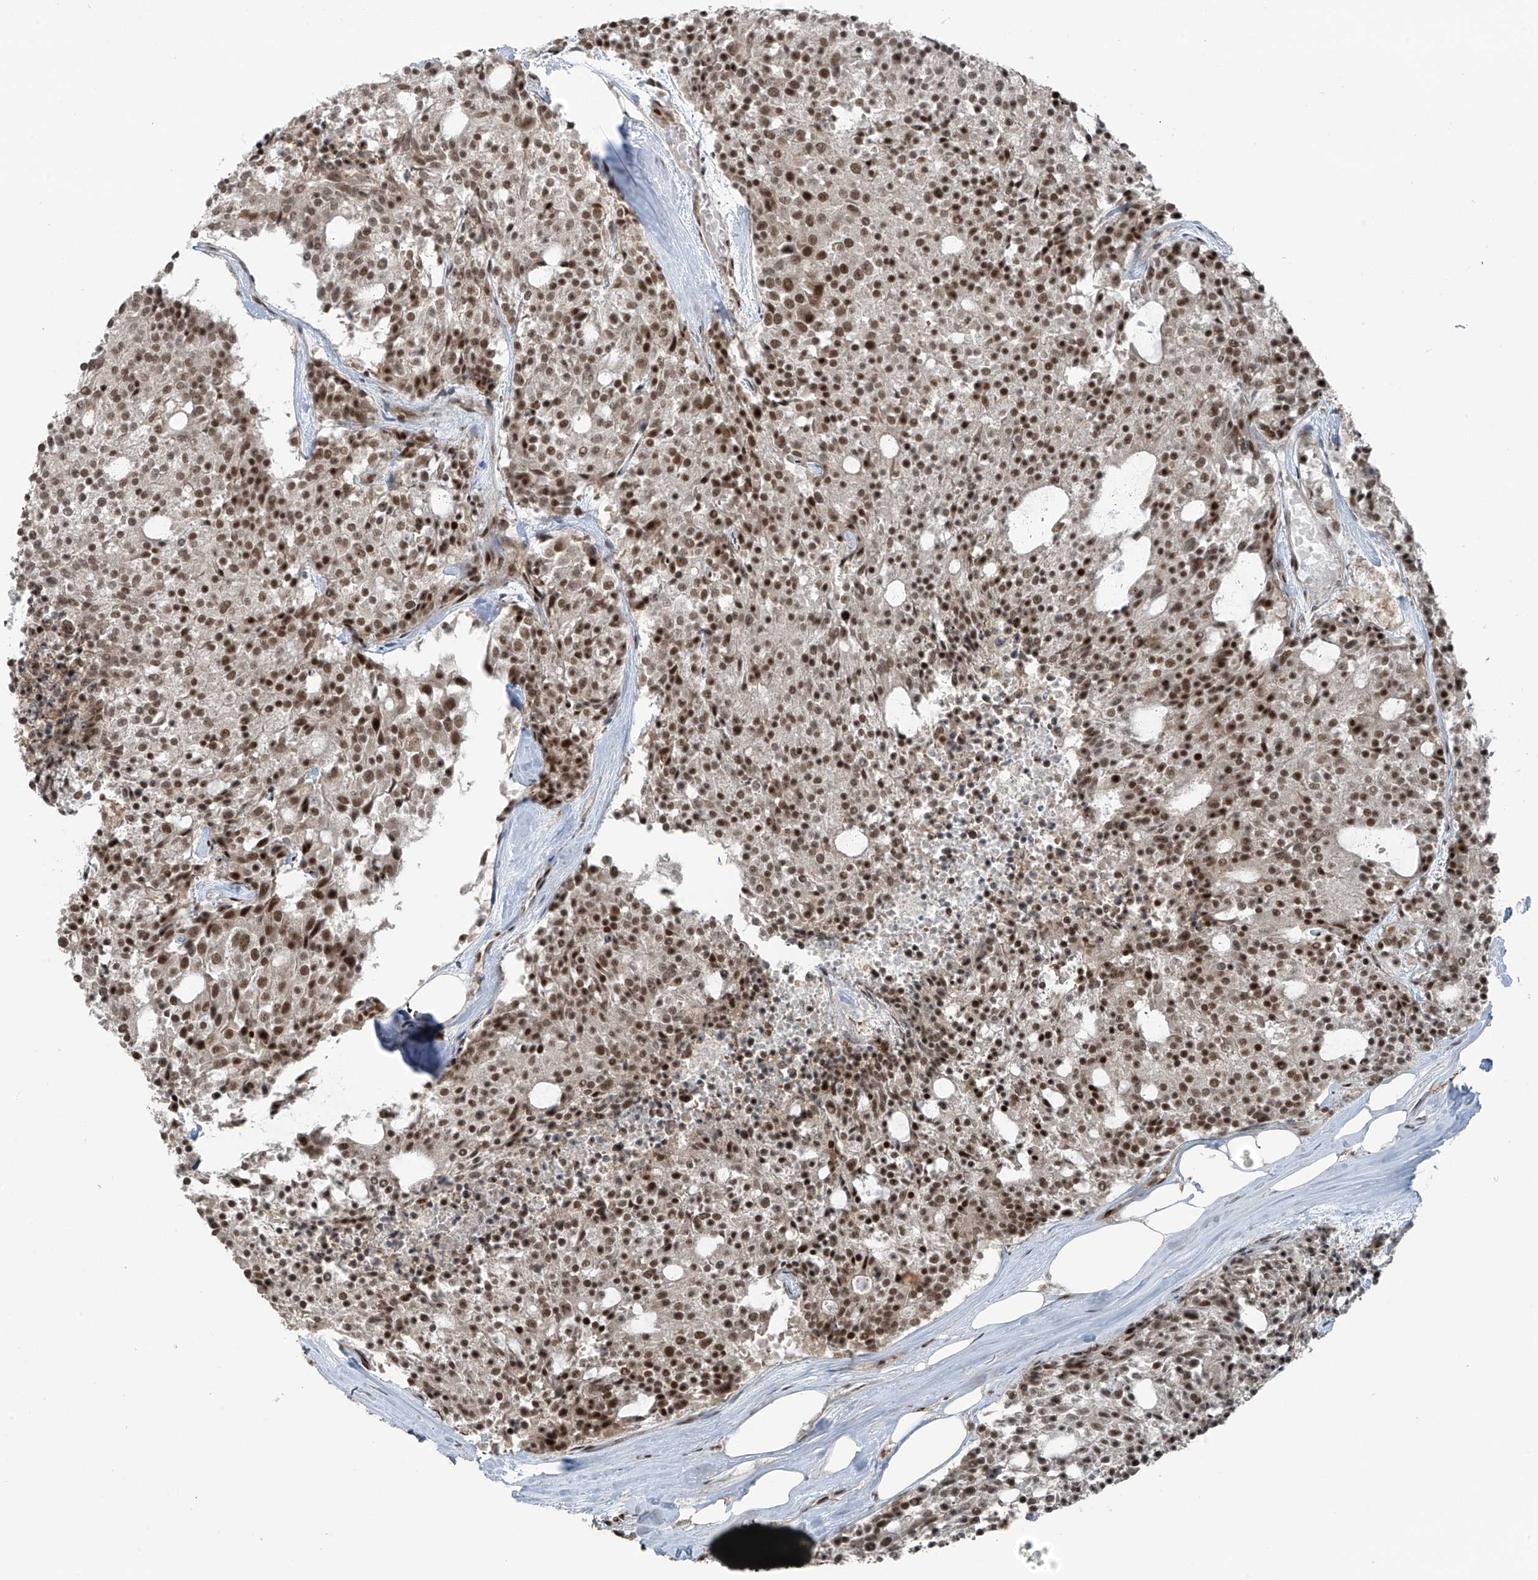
{"staining": {"intensity": "moderate", "quantity": ">75%", "location": "nuclear"}, "tissue": "carcinoid", "cell_type": "Tumor cells", "image_type": "cancer", "snomed": [{"axis": "morphology", "description": "Carcinoid, malignant, NOS"}, {"axis": "topography", "description": "Pancreas"}], "caption": "Protein analysis of malignant carcinoid tissue reveals moderate nuclear positivity in approximately >75% of tumor cells.", "gene": "PCNP", "patient": {"sex": "female", "age": 54}}